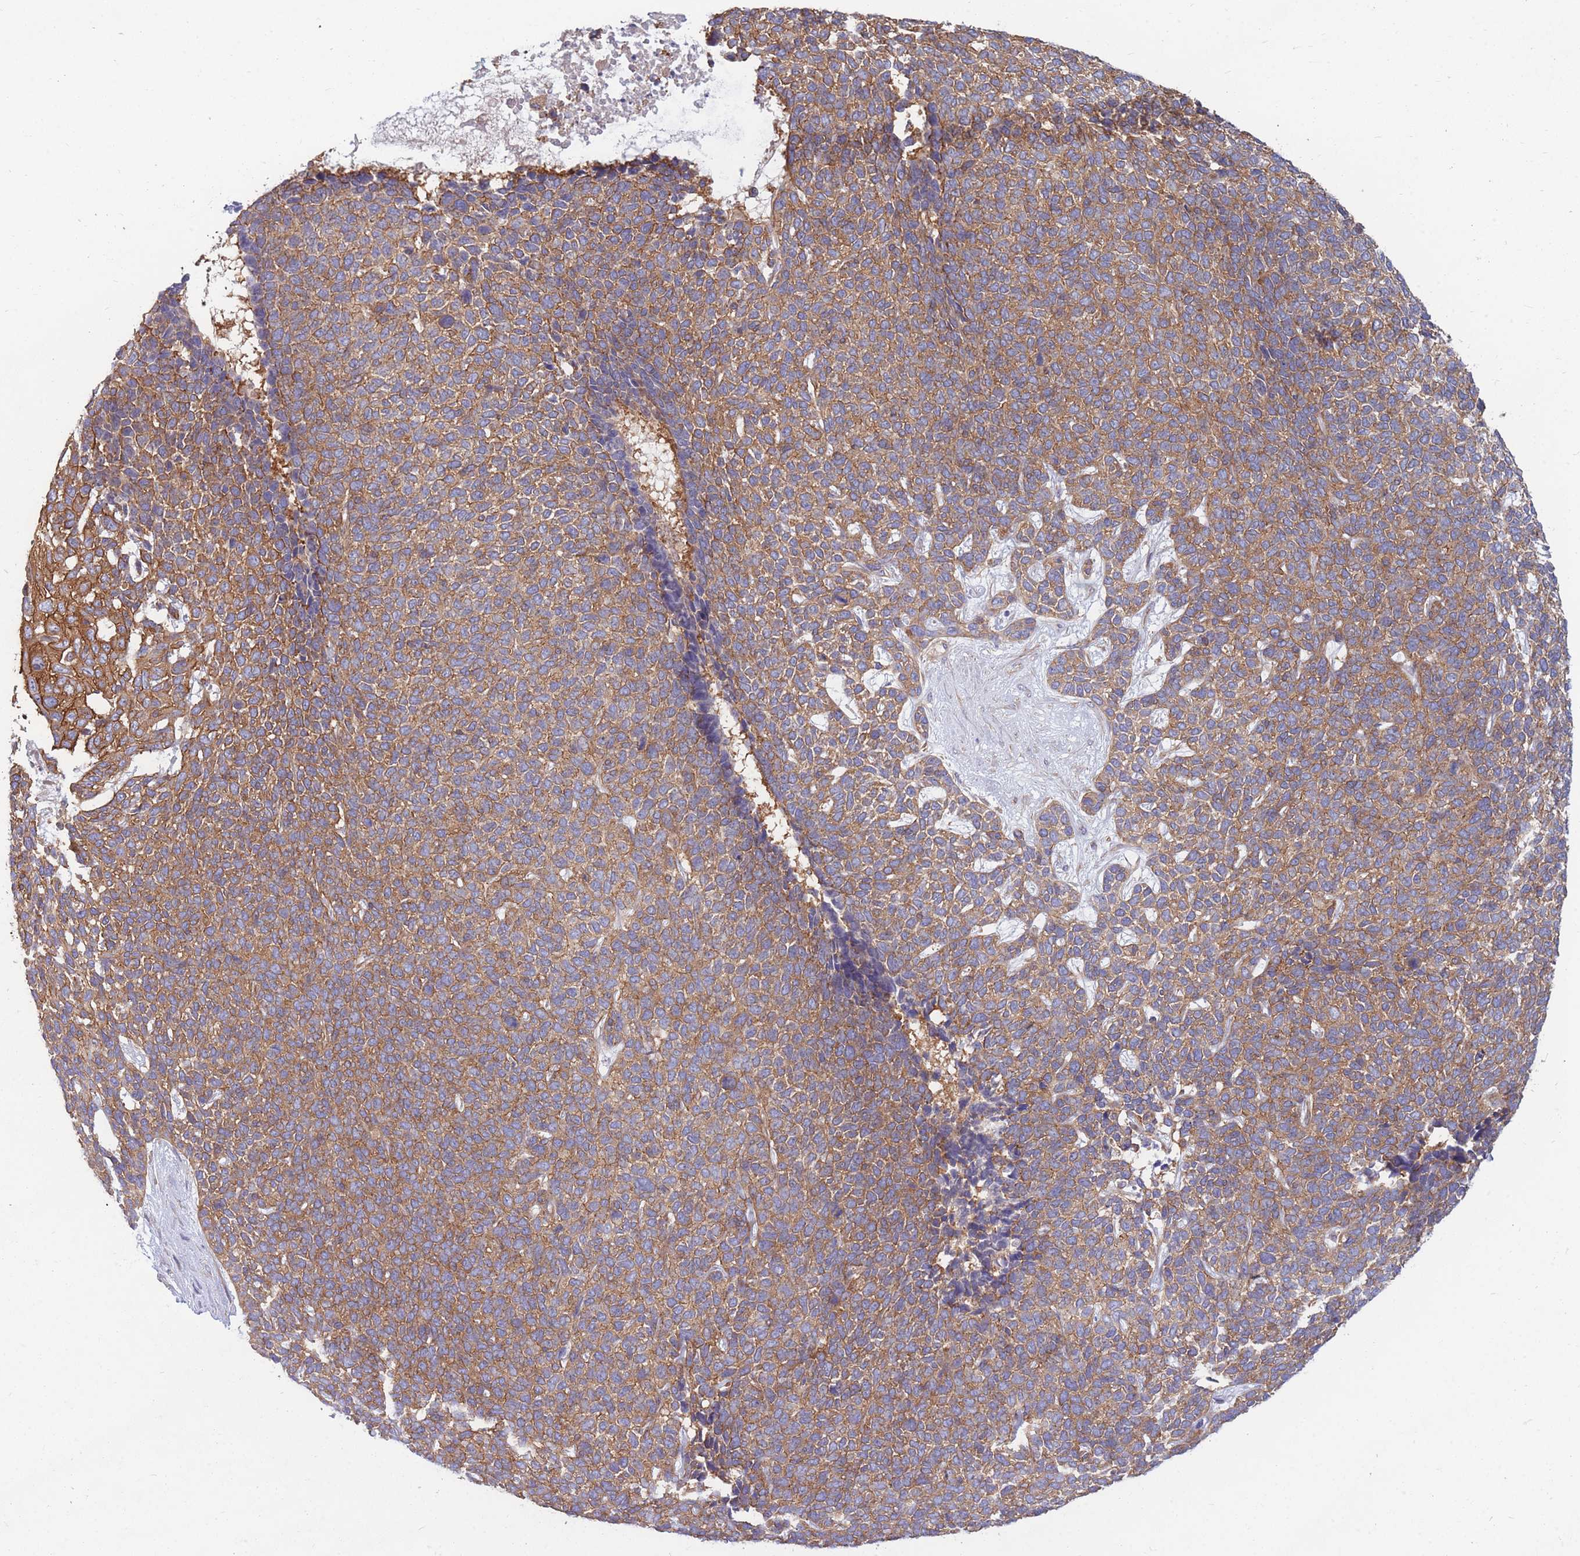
{"staining": {"intensity": "moderate", "quantity": ">75%", "location": "cytoplasmic/membranous"}, "tissue": "skin cancer", "cell_type": "Tumor cells", "image_type": "cancer", "snomed": [{"axis": "morphology", "description": "Basal cell carcinoma"}, {"axis": "topography", "description": "Skin"}], "caption": "A medium amount of moderate cytoplasmic/membranous expression is identified in approximately >75% of tumor cells in skin basal cell carcinoma tissue. Using DAB (brown) and hematoxylin (blue) stains, captured at high magnification using brightfield microscopy.", "gene": "GGA1", "patient": {"sex": "female", "age": 84}}